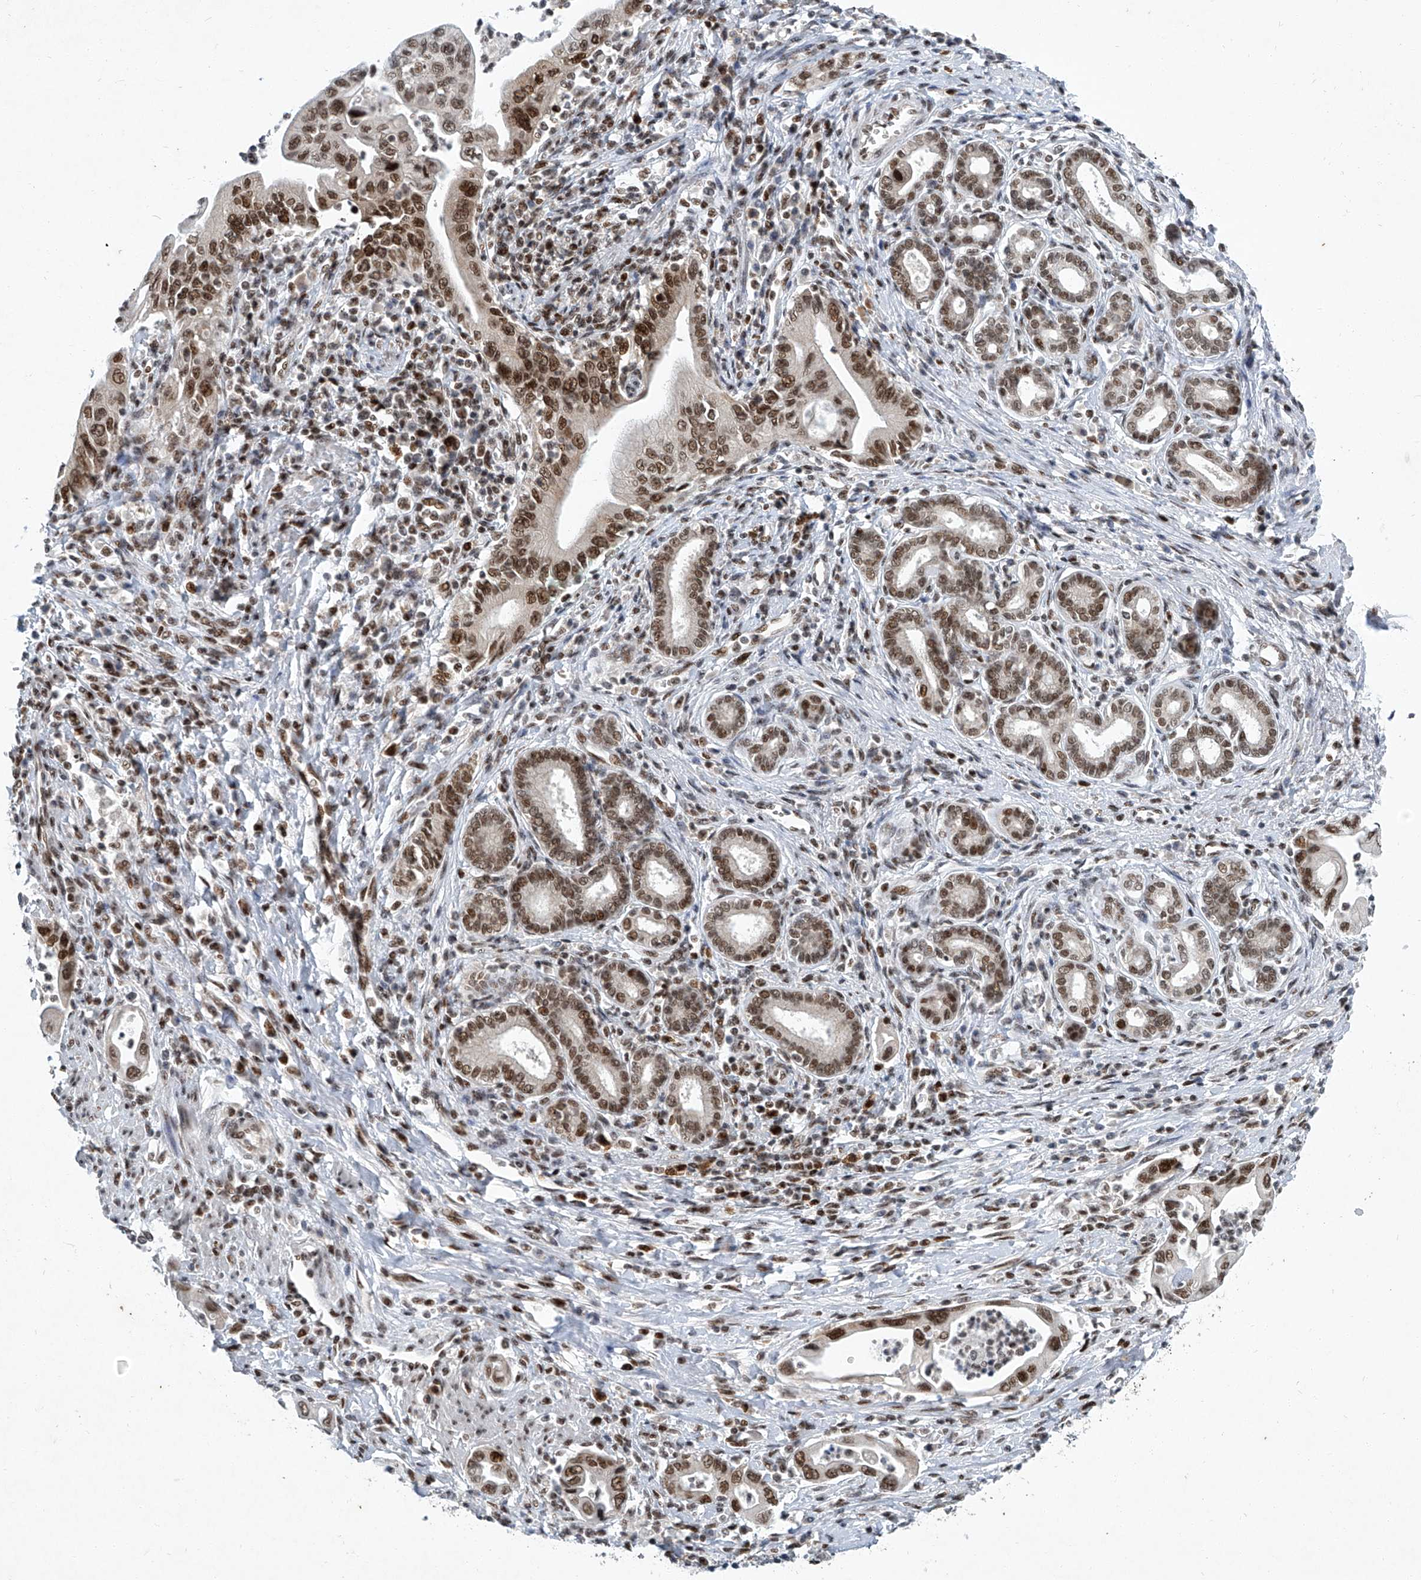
{"staining": {"intensity": "moderate", "quantity": ">75%", "location": "nuclear"}, "tissue": "pancreatic cancer", "cell_type": "Tumor cells", "image_type": "cancer", "snomed": [{"axis": "morphology", "description": "Adenocarcinoma, NOS"}, {"axis": "topography", "description": "Pancreas"}], "caption": "Pancreatic cancer (adenocarcinoma) stained for a protein (brown) exhibits moderate nuclear positive expression in approximately >75% of tumor cells.", "gene": "TFDP1", "patient": {"sex": "male", "age": 78}}